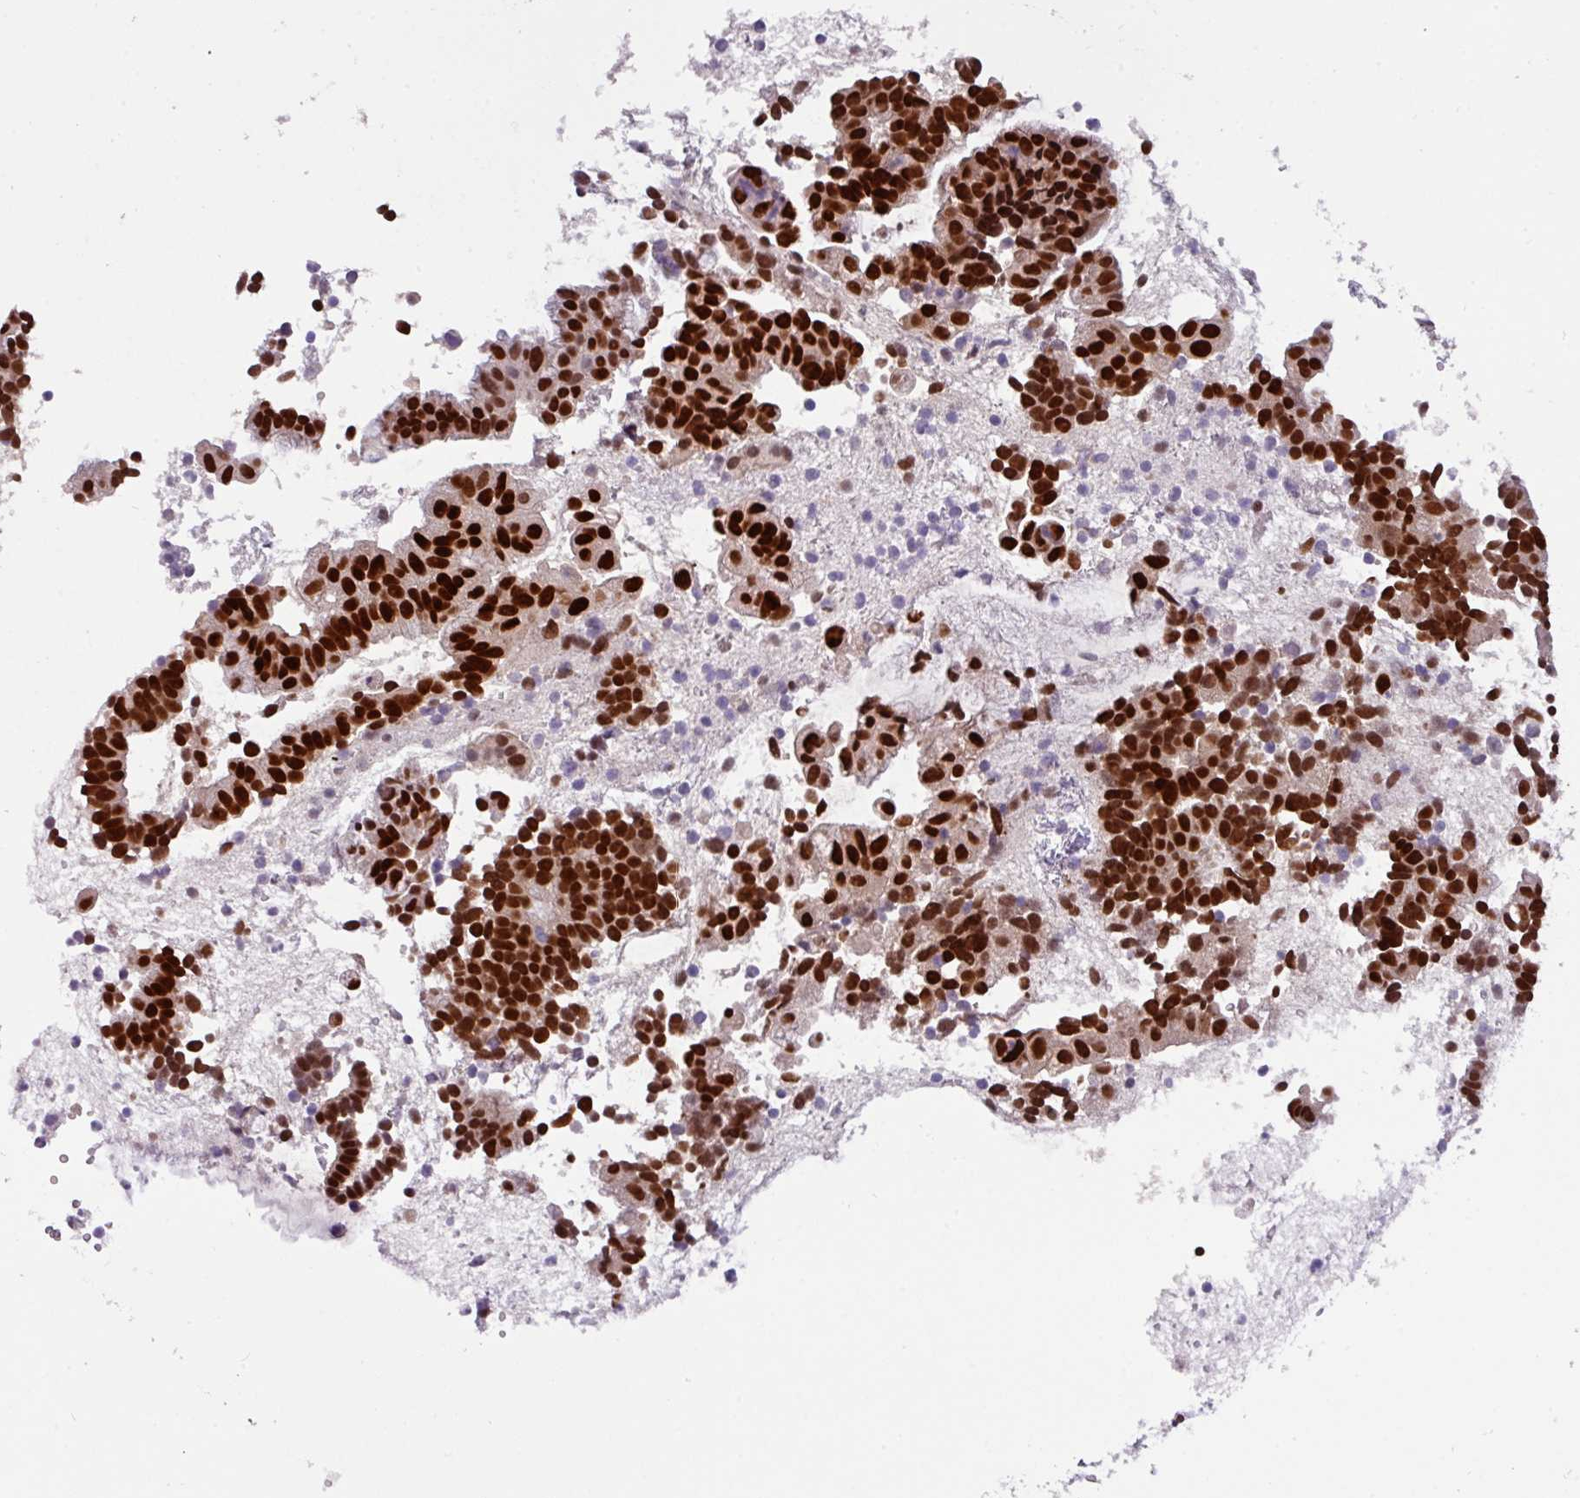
{"staining": {"intensity": "strong", "quantity": ">75%", "location": "nuclear"}, "tissue": "endometrial cancer", "cell_type": "Tumor cells", "image_type": "cancer", "snomed": [{"axis": "morphology", "description": "Adenocarcinoma, NOS"}, {"axis": "topography", "description": "Endometrium"}], "caption": "Protein analysis of adenocarcinoma (endometrial) tissue demonstrates strong nuclear expression in about >75% of tumor cells. (DAB IHC, brown staining for protein, blue staining for nuclei).", "gene": "PAX8", "patient": {"sex": "female", "age": 76}}